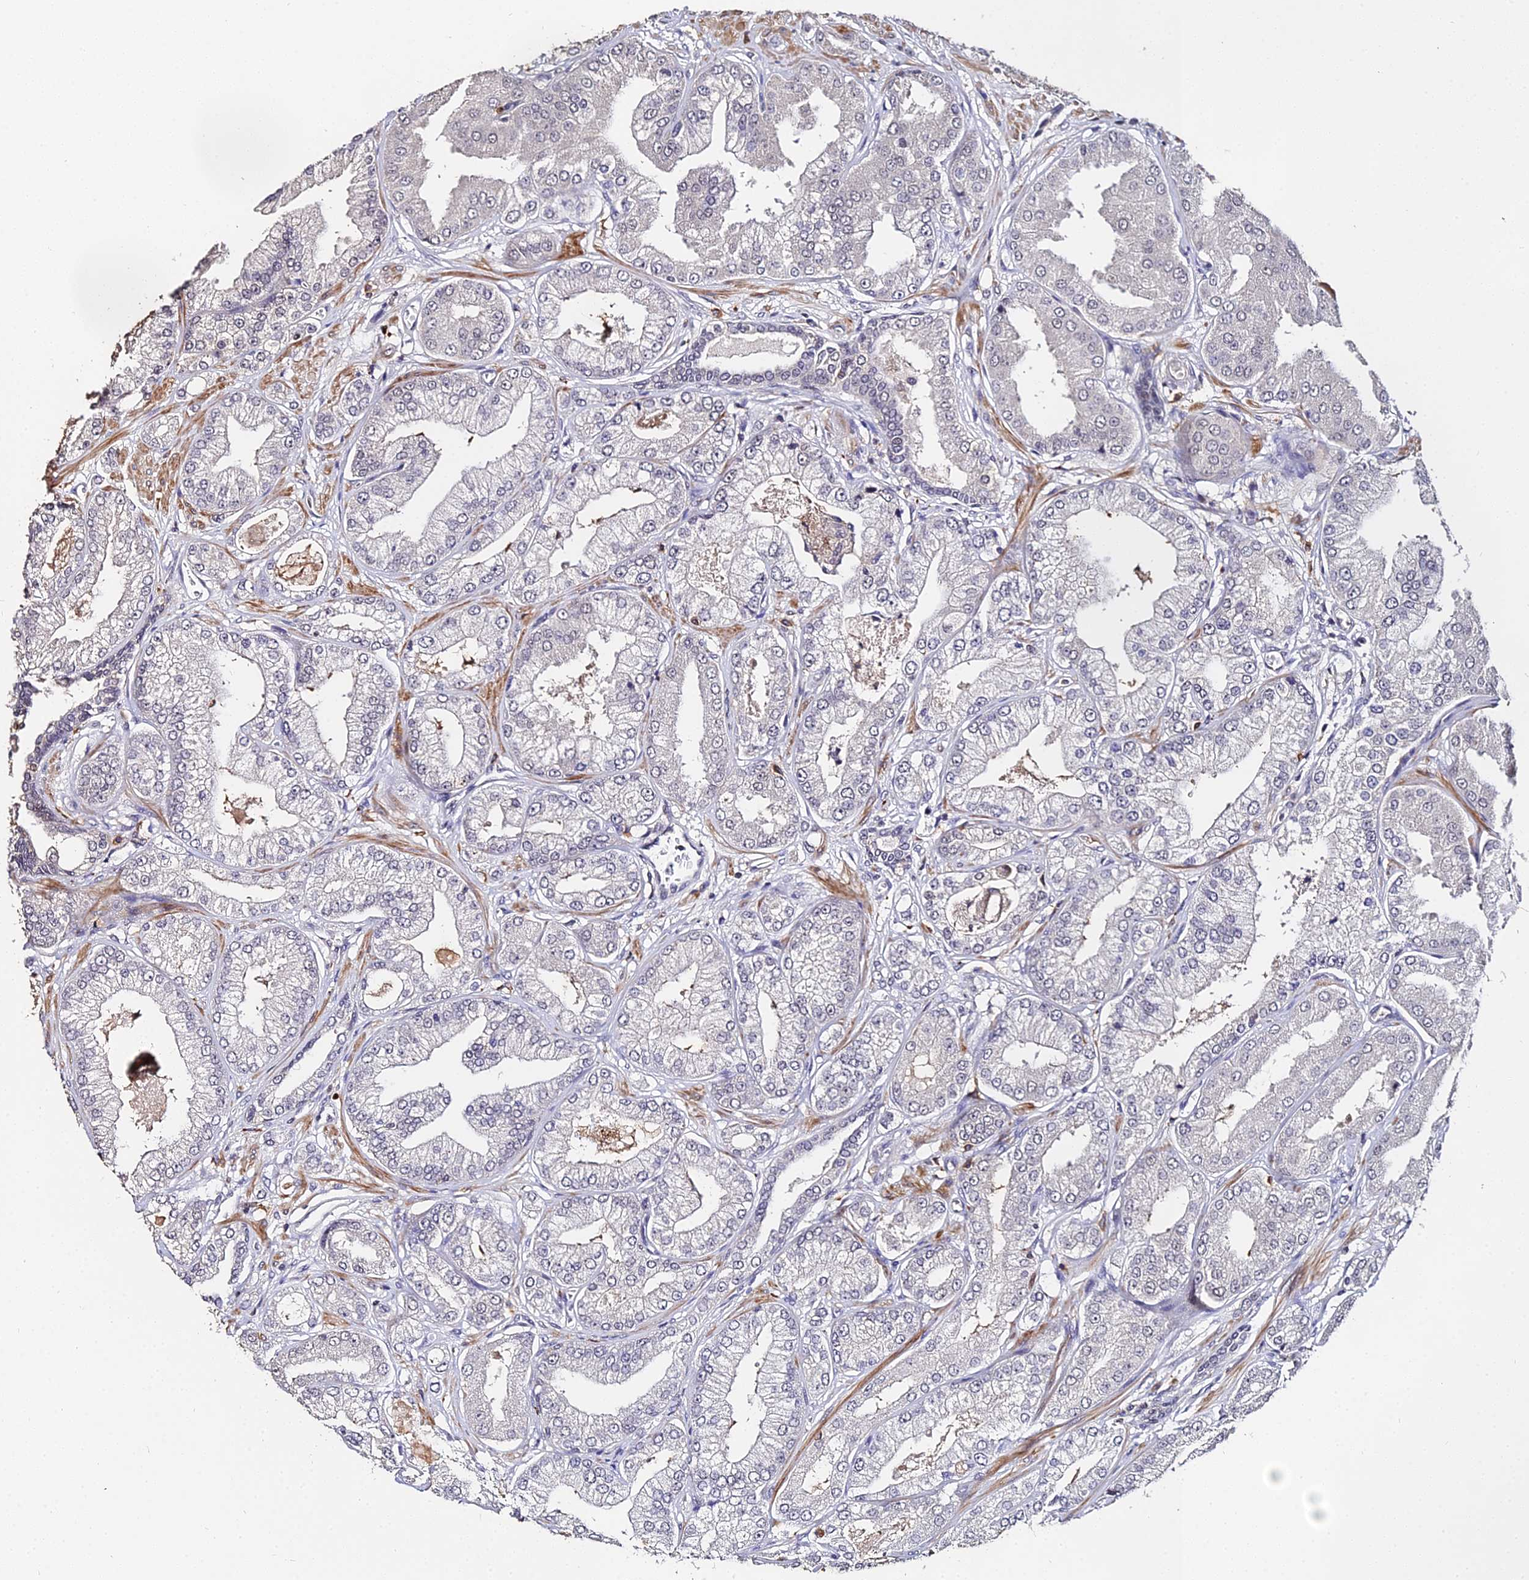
{"staining": {"intensity": "negative", "quantity": "none", "location": "none"}, "tissue": "prostate cancer", "cell_type": "Tumor cells", "image_type": "cancer", "snomed": [{"axis": "morphology", "description": "Adenocarcinoma, Low grade"}, {"axis": "topography", "description": "Prostate"}], "caption": "IHC of adenocarcinoma (low-grade) (prostate) displays no positivity in tumor cells. The staining is performed using DAB brown chromogen with nuclei counter-stained in using hematoxylin.", "gene": "LSM5", "patient": {"sex": "male", "age": 55}}